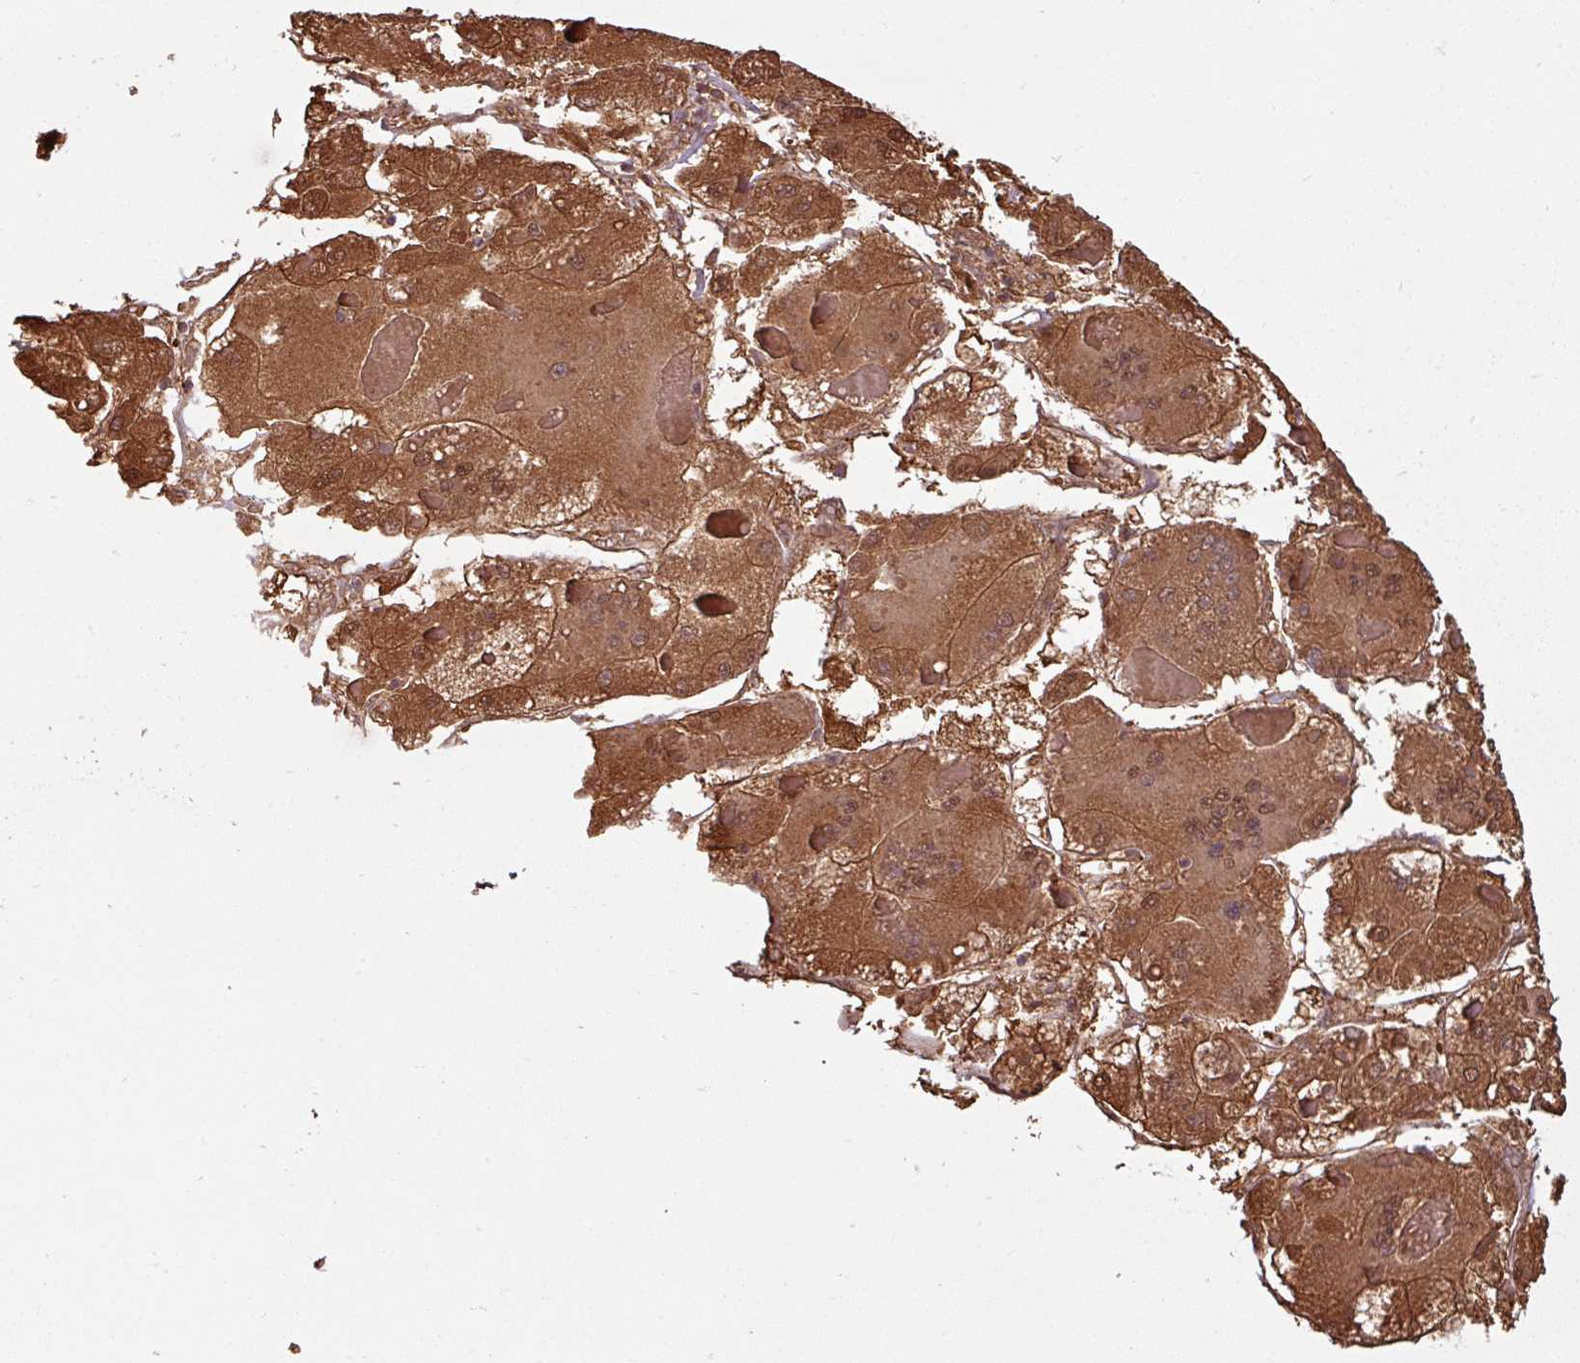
{"staining": {"intensity": "moderate", "quantity": ">75%", "location": "cytoplasmic/membranous,nuclear"}, "tissue": "liver cancer", "cell_type": "Tumor cells", "image_type": "cancer", "snomed": [{"axis": "morphology", "description": "Carcinoma, Hepatocellular, NOS"}, {"axis": "topography", "description": "Liver"}], "caption": "Protein expression analysis of human liver cancer (hepatocellular carcinoma) reveals moderate cytoplasmic/membranous and nuclear expression in approximately >75% of tumor cells. (DAB (3,3'-diaminobenzidine) IHC, brown staining for protein, blue staining for nuclei).", "gene": "KCTD11", "patient": {"sex": "female", "age": 73}}